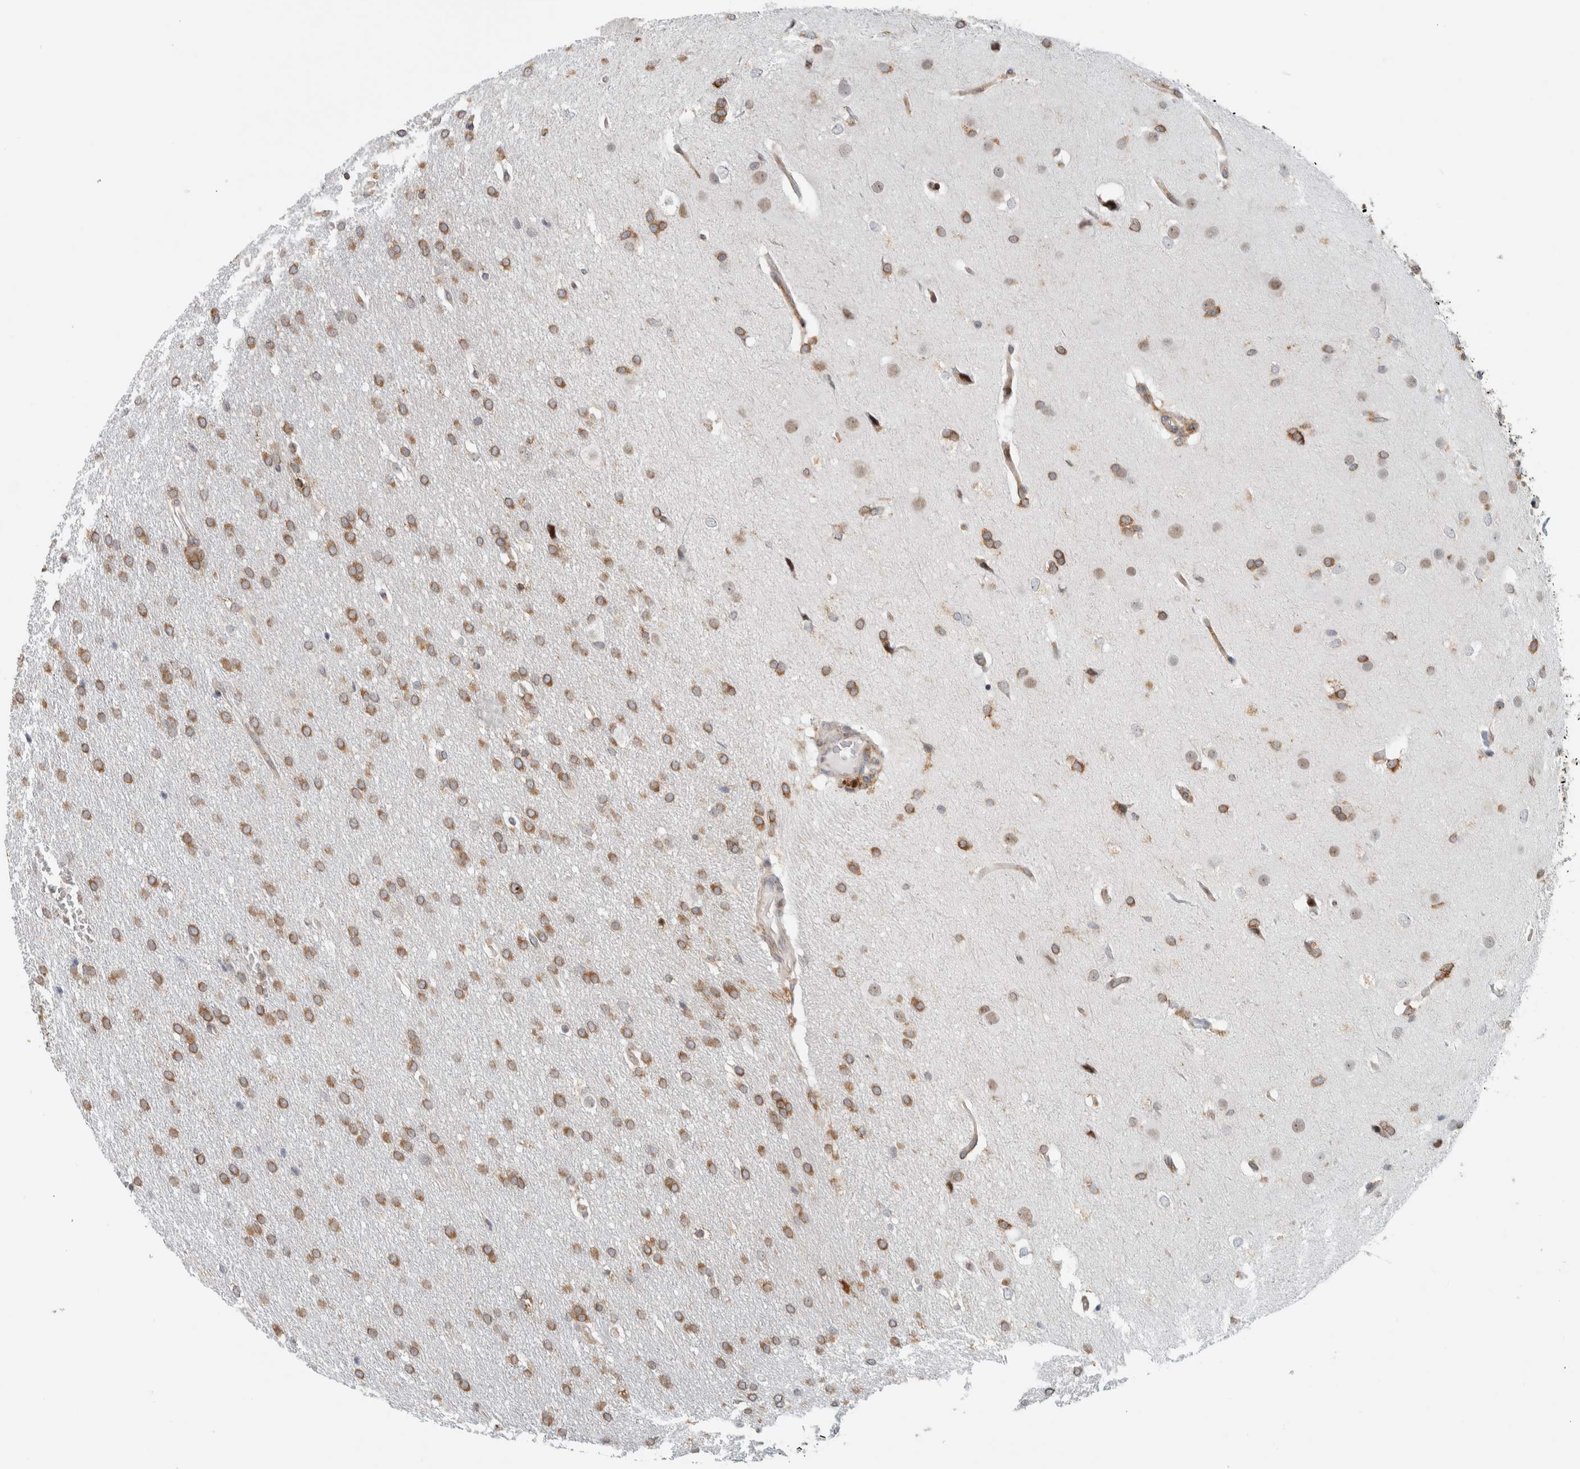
{"staining": {"intensity": "moderate", "quantity": ">75%", "location": "cytoplasmic/membranous"}, "tissue": "glioma", "cell_type": "Tumor cells", "image_type": "cancer", "snomed": [{"axis": "morphology", "description": "Glioma, malignant, Low grade"}, {"axis": "topography", "description": "Brain"}], "caption": "Glioma stained with a brown dye demonstrates moderate cytoplasmic/membranous positive staining in approximately >75% of tumor cells.", "gene": "LLGL2", "patient": {"sex": "female", "age": 37}}